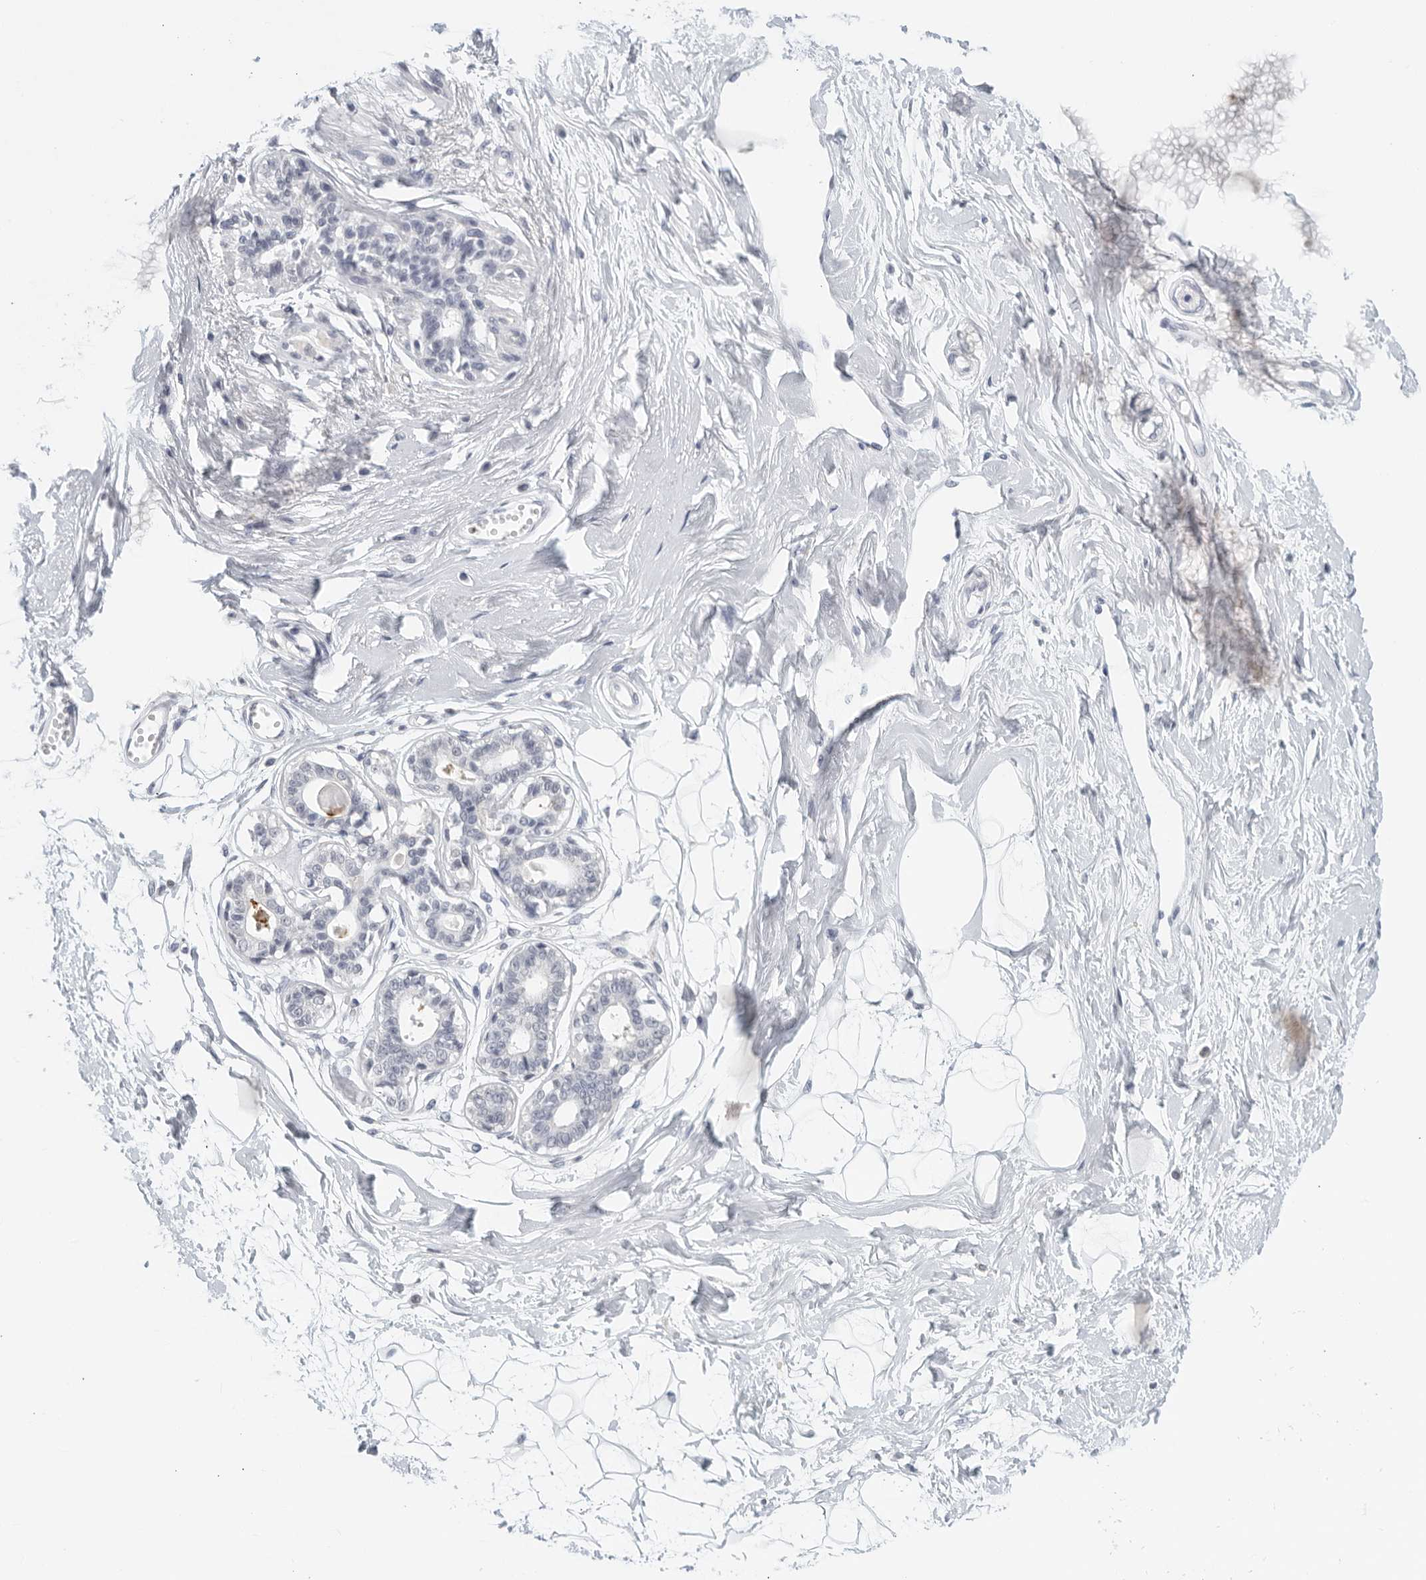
{"staining": {"intensity": "negative", "quantity": "none", "location": "none"}, "tissue": "breast", "cell_type": "Adipocytes", "image_type": "normal", "snomed": [{"axis": "morphology", "description": "Normal tissue, NOS"}, {"axis": "topography", "description": "Breast"}], "caption": "Adipocytes are negative for protein expression in benign human breast. Brightfield microscopy of IHC stained with DAB (brown) and hematoxylin (blue), captured at high magnification.", "gene": "MATN1", "patient": {"sex": "female", "age": 45}}